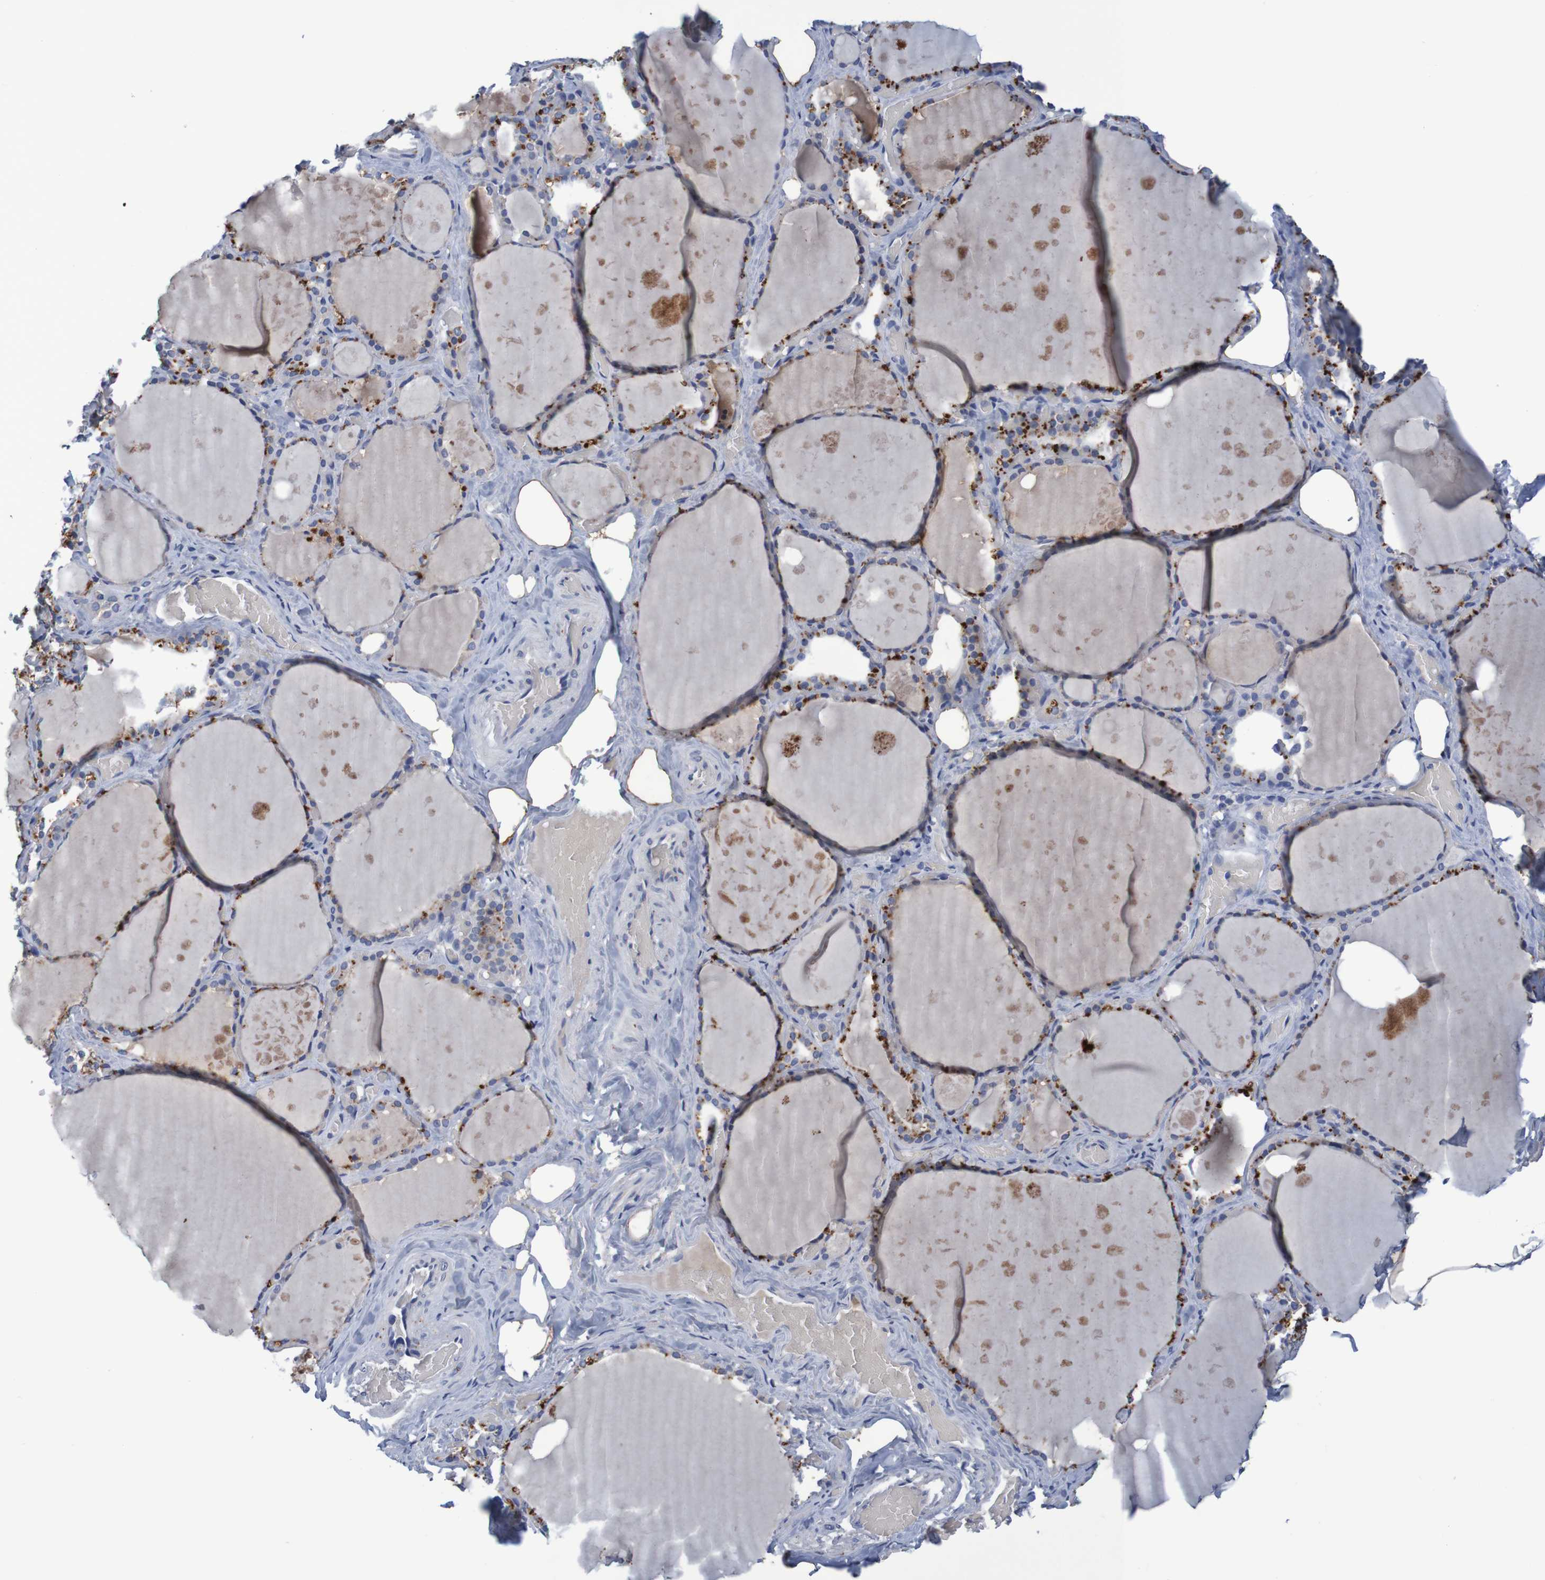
{"staining": {"intensity": "moderate", "quantity": "25%-75%", "location": "cytoplasmic/membranous"}, "tissue": "thyroid gland", "cell_type": "Glandular cells", "image_type": "normal", "snomed": [{"axis": "morphology", "description": "Normal tissue, NOS"}, {"axis": "topography", "description": "Thyroid gland"}], "caption": "IHC image of normal human thyroid gland stained for a protein (brown), which exhibits medium levels of moderate cytoplasmic/membranous positivity in approximately 25%-75% of glandular cells.", "gene": "LTA", "patient": {"sex": "male", "age": 61}}